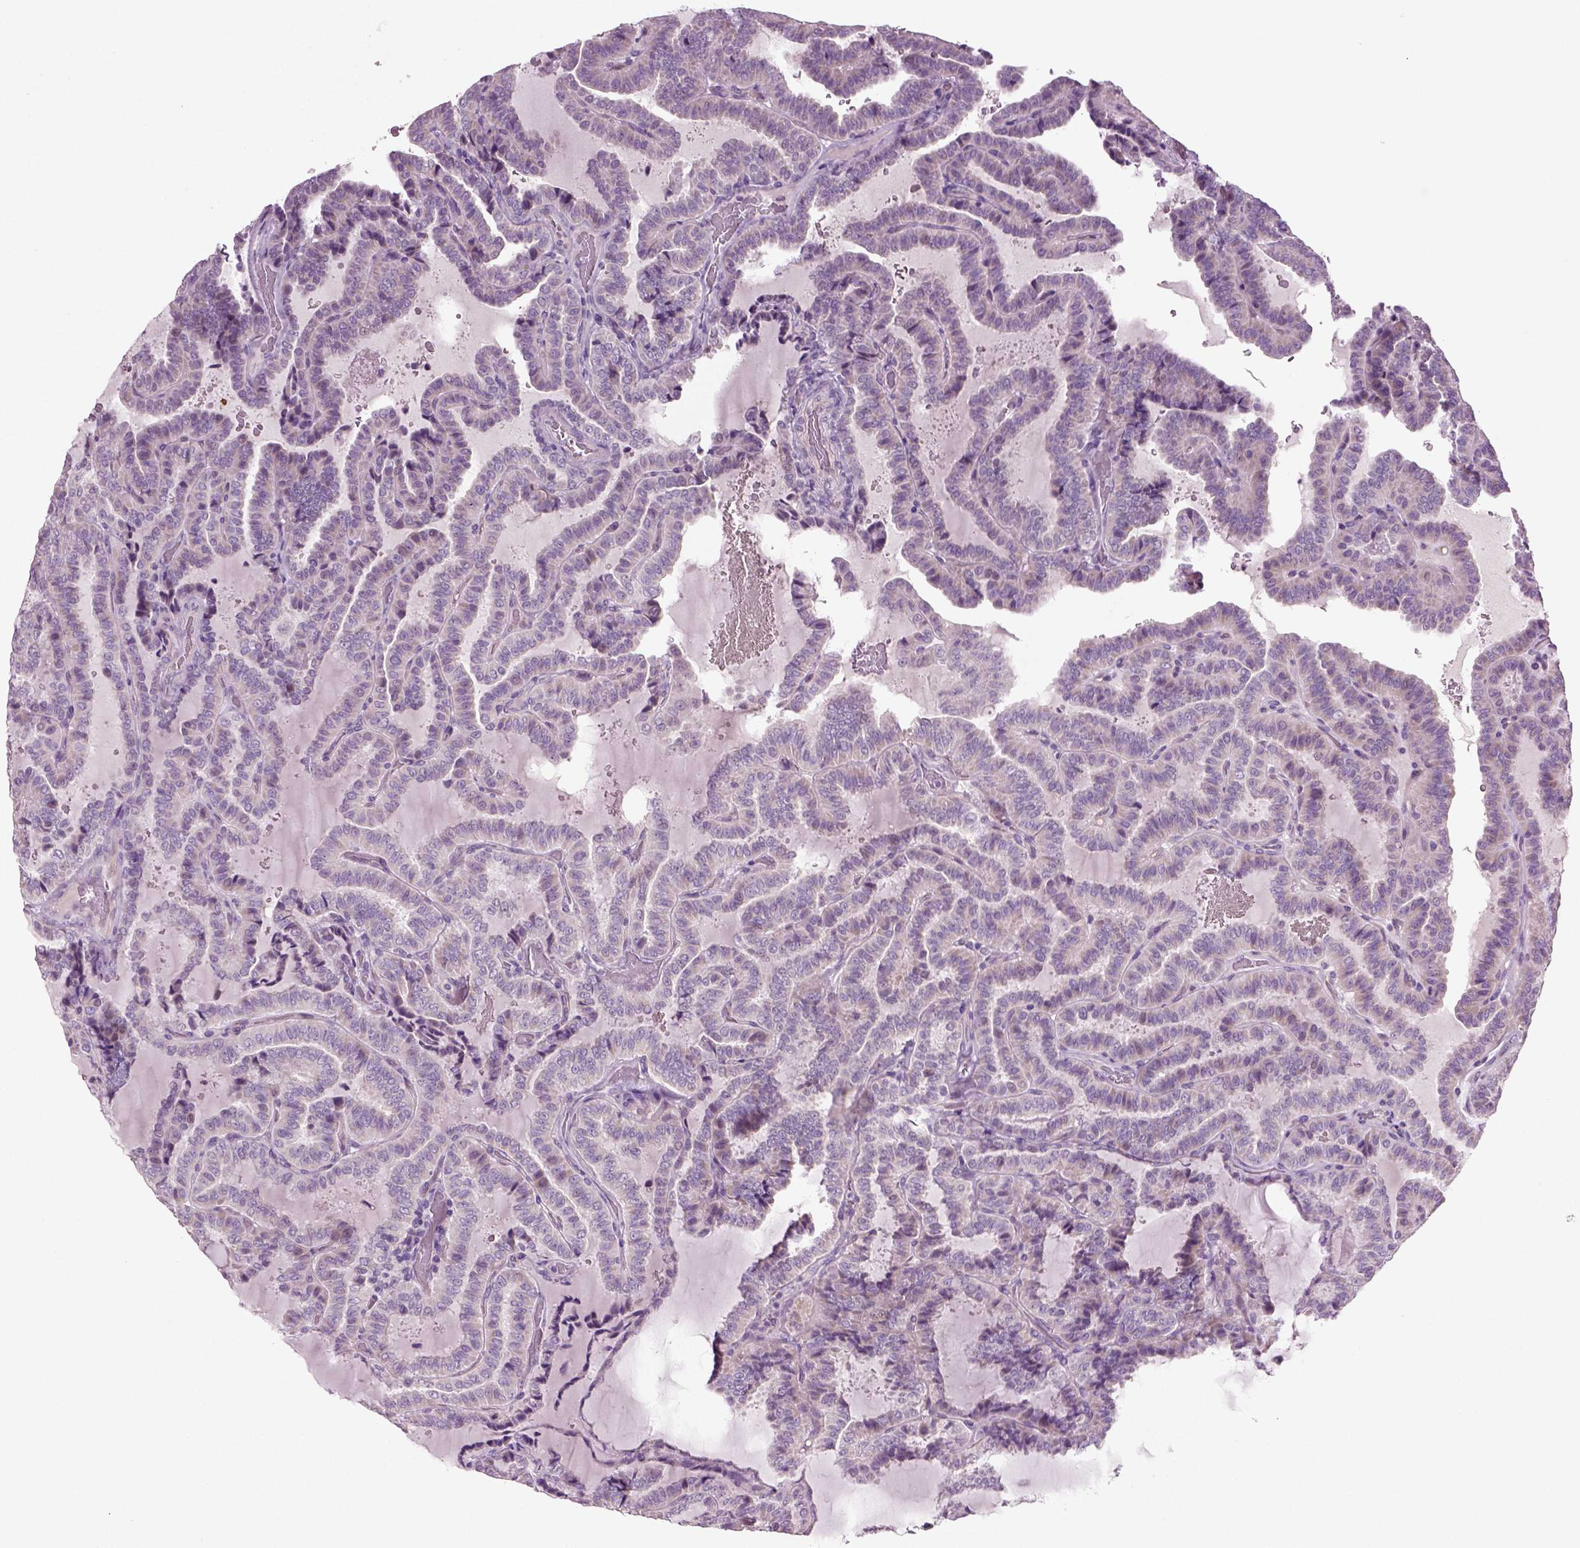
{"staining": {"intensity": "negative", "quantity": "none", "location": "none"}, "tissue": "thyroid cancer", "cell_type": "Tumor cells", "image_type": "cancer", "snomed": [{"axis": "morphology", "description": "Papillary adenocarcinoma, NOS"}, {"axis": "topography", "description": "Thyroid gland"}], "caption": "Immunohistochemistry (IHC) of human thyroid papillary adenocarcinoma displays no staining in tumor cells.", "gene": "COL9A2", "patient": {"sex": "female", "age": 39}}